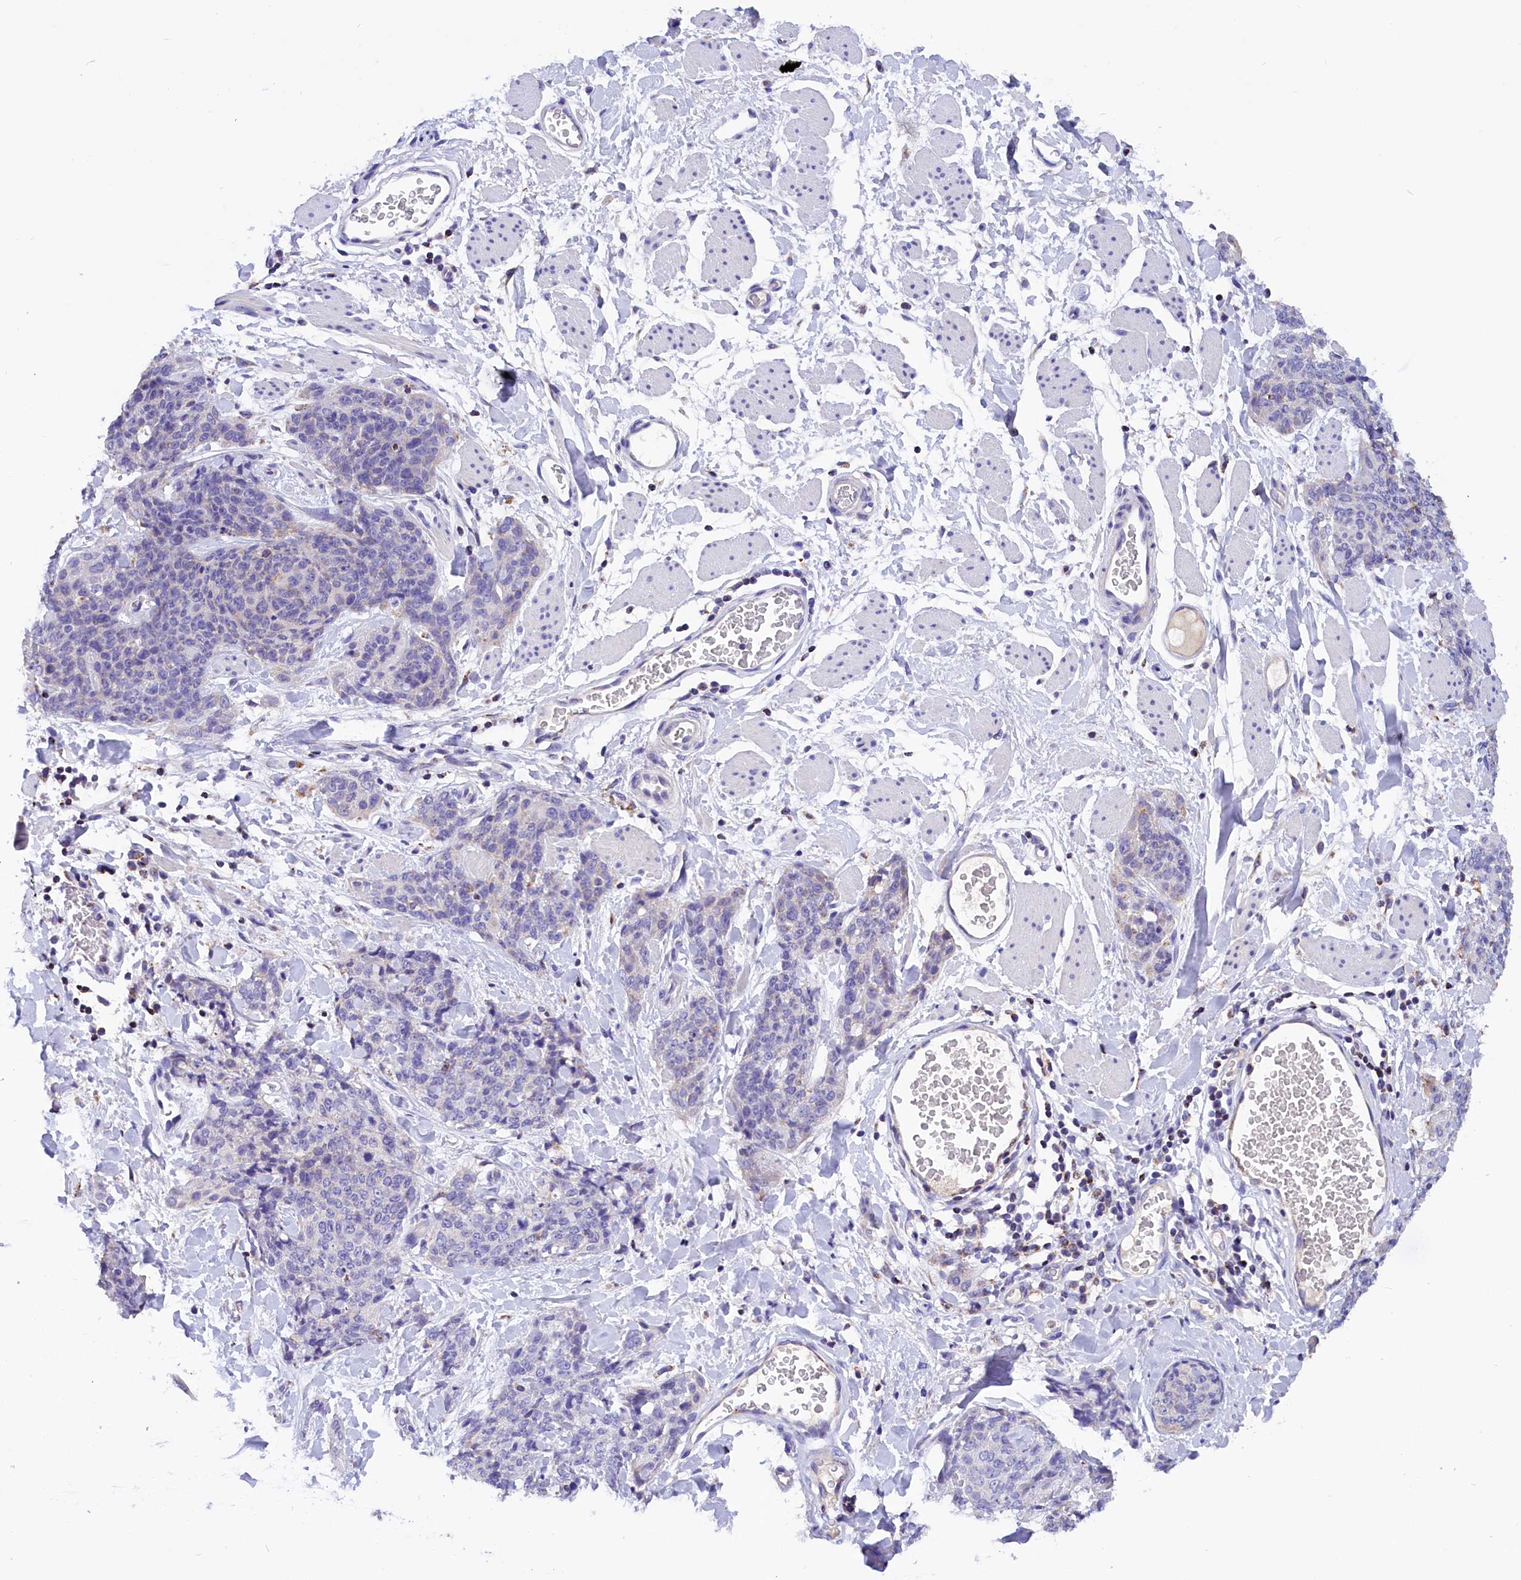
{"staining": {"intensity": "negative", "quantity": "none", "location": "none"}, "tissue": "skin cancer", "cell_type": "Tumor cells", "image_type": "cancer", "snomed": [{"axis": "morphology", "description": "Squamous cell carcinoma, NOS"}, {"axis": "topography", "description": "Skin"}, {"axis": "topography", "description": "Vulva"}], "caption": "Micrograph shows no significant protein staining in tumor cells of squamous cell carcinoma (skin). Brightfield microscopy of immunohistochemistry stained with DAB (3,3'-diaminobenzidine) (brown) and hematoxylin (blue), captured at high magnification.", "gene": "ABAT", "patient": {"sex": "female", "age": 85}}